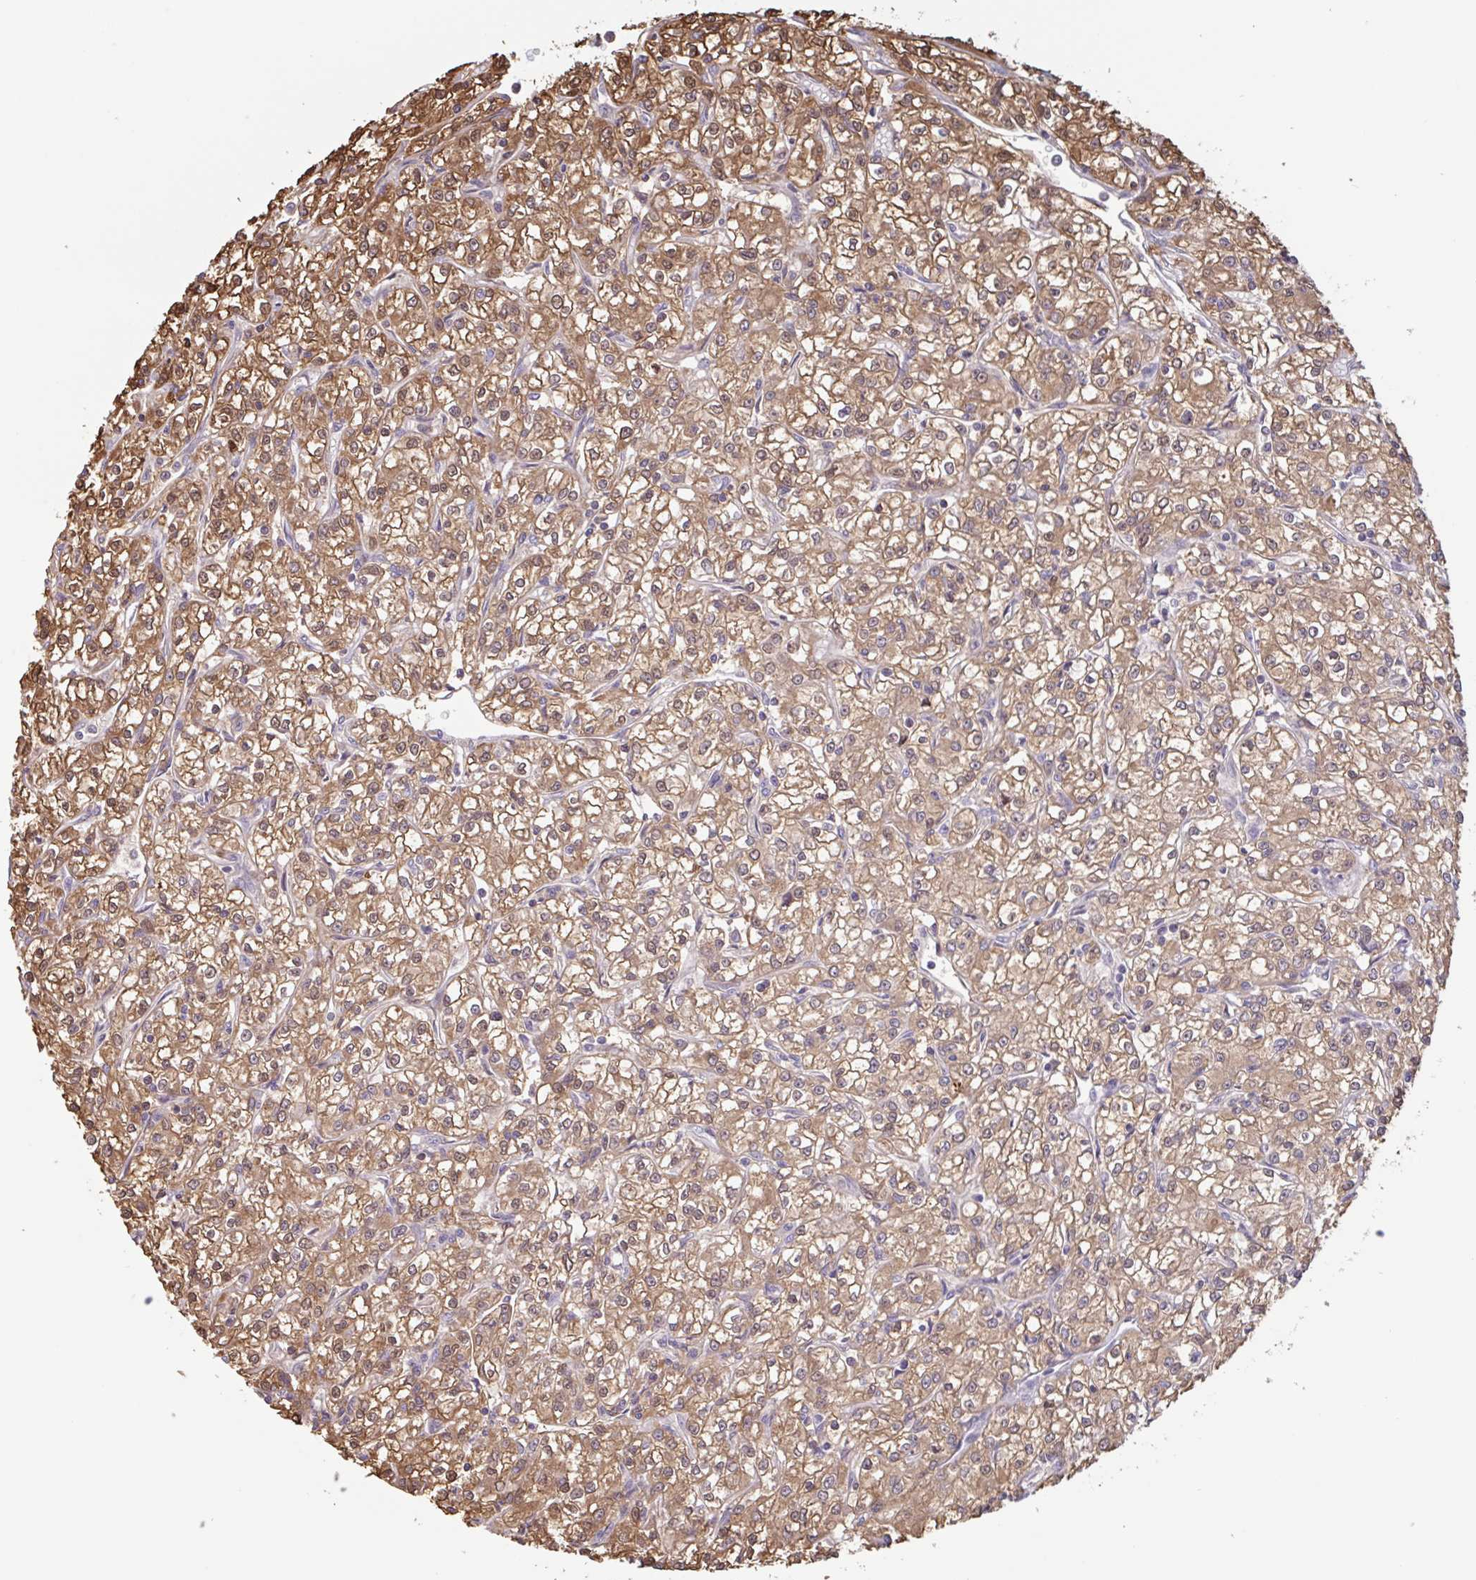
{"staining": {"intensity": "moderate", "quantity": ">75%", "location": "cytoplasmic/membranous"}, "tissue": "renal cancer", "cell_type": "Tumor cells", "image_type": "cancer", "snomed": [{"axis": "morphology", "description": "Adenocarcinoma, NOS"}, {"axis": "topography", "description": "Kidney"}], "caption": "Protein expression analysis of human renal adenocarcinoma reveals moderate cytoplasmic/membranous expression in about >75% of tumor cells. The staining is performed using DAB brown chromogen to label protein expression. The nuclei are counter-stained blue using hematoxylin.", "gene": "OTOP2", "patient": {"sex": "female", "age": 59}}